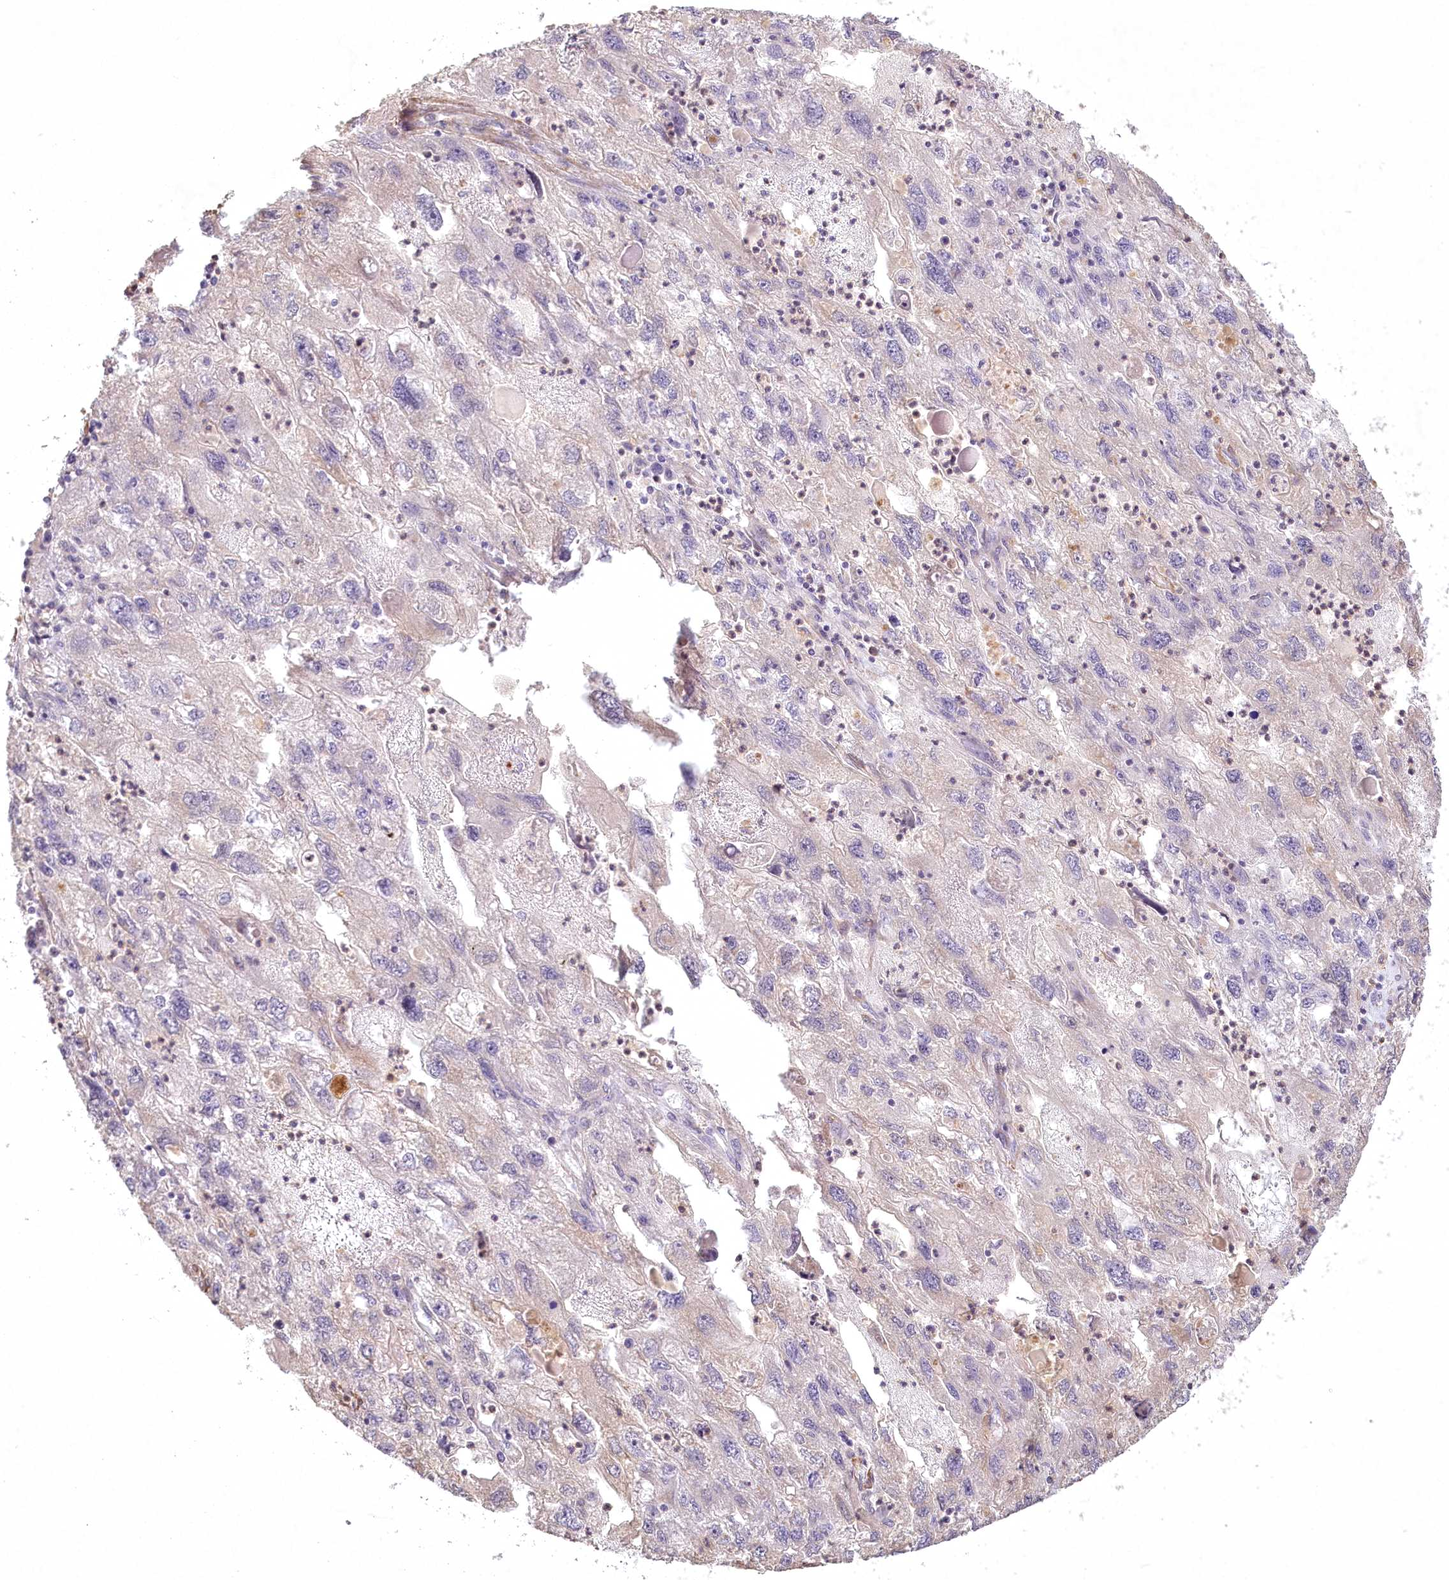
{"staining": {"intensity": "negative", "quantity": "none", "location": "none"}, "tissue": "endometrial cancer", "cell_type": "Tumor cells", "image_type": "cancer", "snomed": [{"axis": "morphology", "description": "Adenocarcinoma, NOS"}, {"axis": "topography", "description": "Endometrium"}], "caption": "High magnification brightfield microscopy of endometrial cancer (adenocarcinoma) stained with DAB (brown) and counterstained with hematoxylin (blue): tumor cells show no significant positivity. (DAB immunohistochemistry visualized using brightfield microscopy, high magnification).", "gene": "INPP4B", "patient": {"sex": "female", "age": 49}}